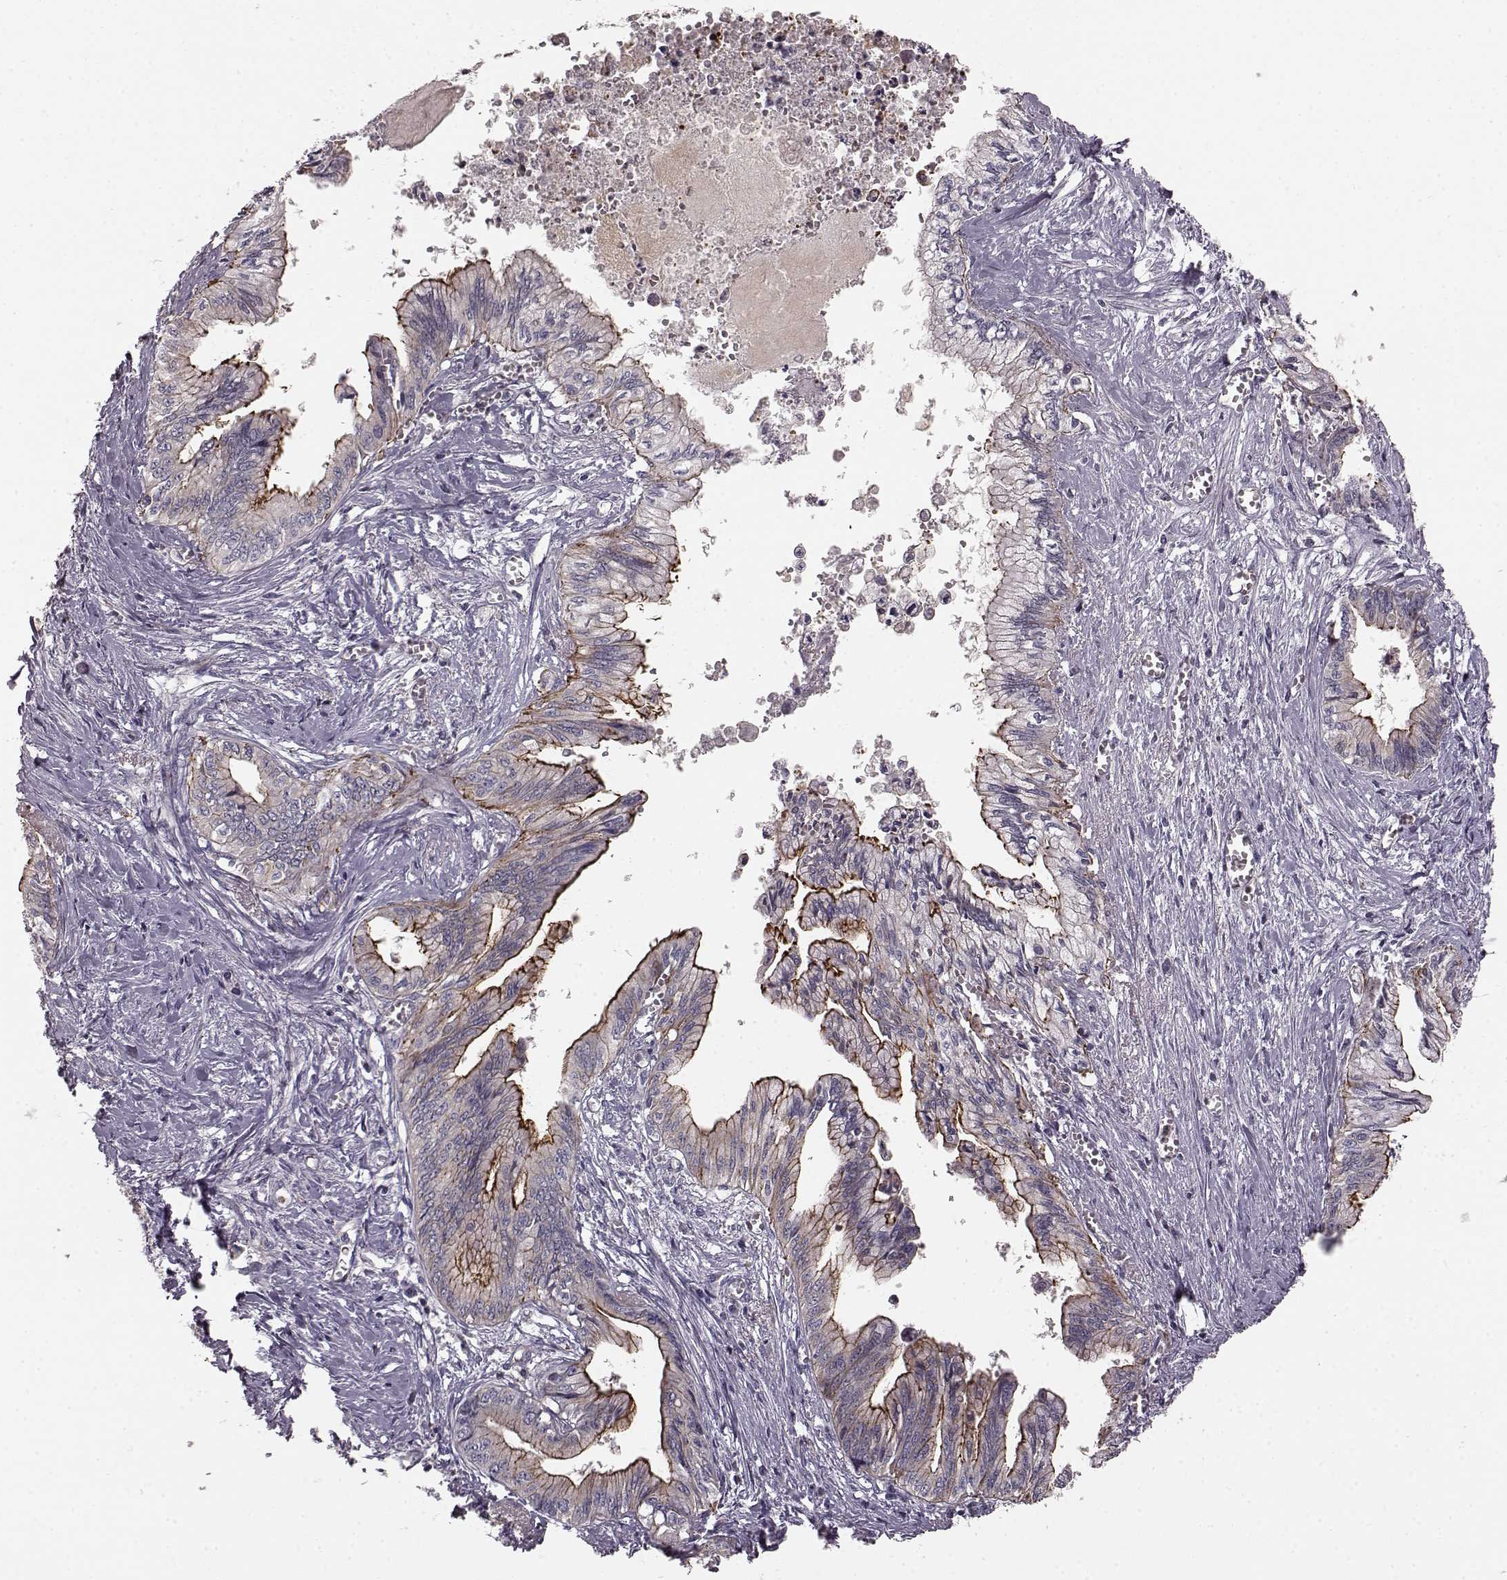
{"staining": {"intensity": "moderate", "quantity": "25%-75%", "location": "cytoplasmic/membranous"}, "tissue": "pancreatic cancer", "cell_type": "Tumor cells", "image_type": "cancer", "snomed": [{"axis": "morphology", "description": "Adenocarcinoma, NOS"}, {"axis": "topography", "description": "Pancreas"}], "caption": "The immunohistochemical stain shows moderate cytoplasmic/membranous staining in tumor cells of pancreatic adenocarcinoma tissue.", "gene": "SLC22A18", "patient": {"sex": "female", "age": 61}}